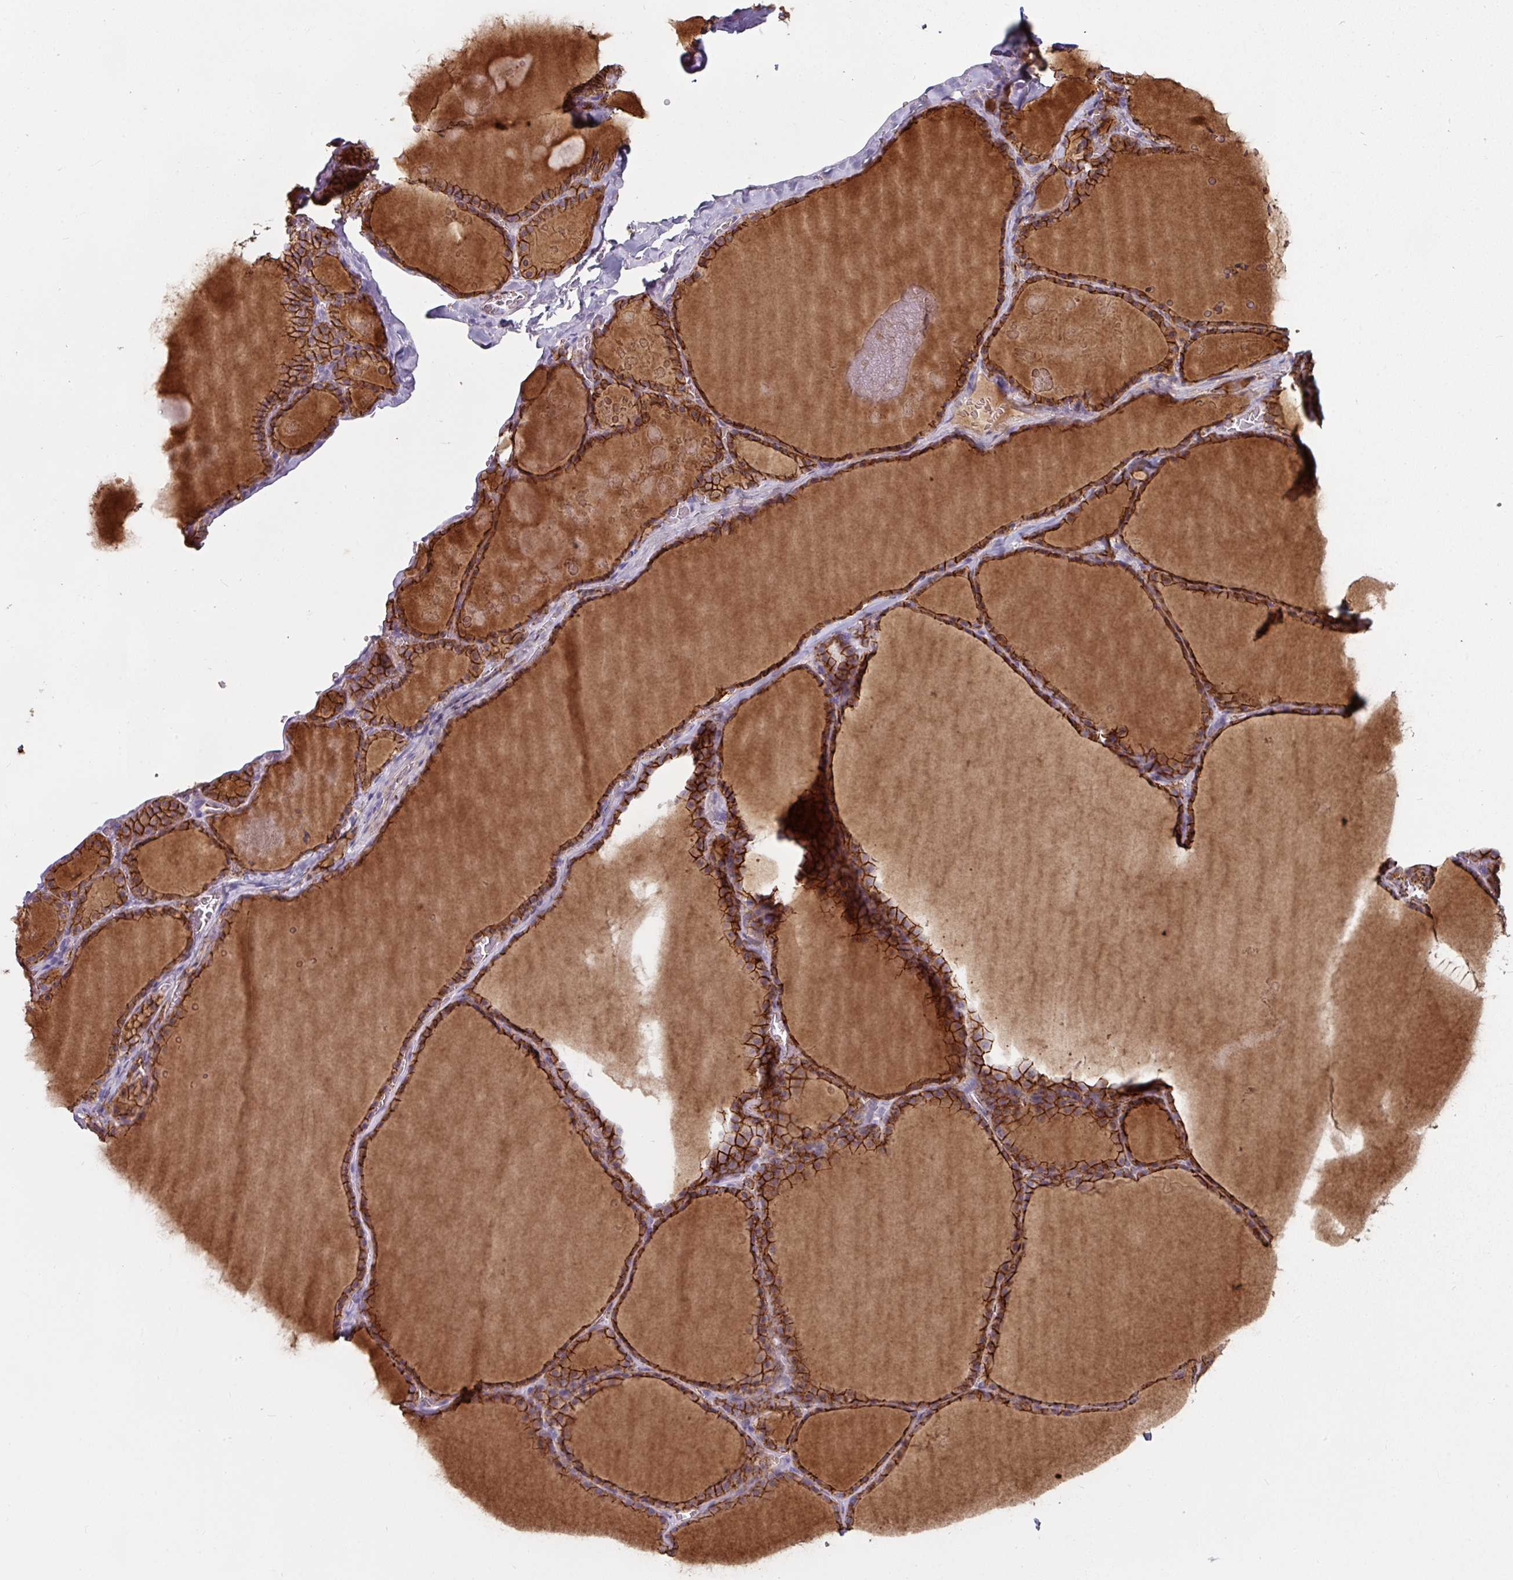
{"staining": {"intensity": "strong", "quantity": ">75%", "location": "cytoplasmic/membranous"}, "tissue": "thyroid gland", "cell_type": "Glandular cells", "image_type": "normal", "snomed": [{"axis": "morphology", "description": "Normal tissue, NOS"}, {"axis": "topography", "description": "Thyroid gland"}], "caption": "Immunohistochemical staining of benign thyroid gland displays high levels of strong cytoplasmic/membranous positivity in approximately >75% of glandular cells.", "gene": "JUP", "patient": {"sex": "male", "age": 56}}